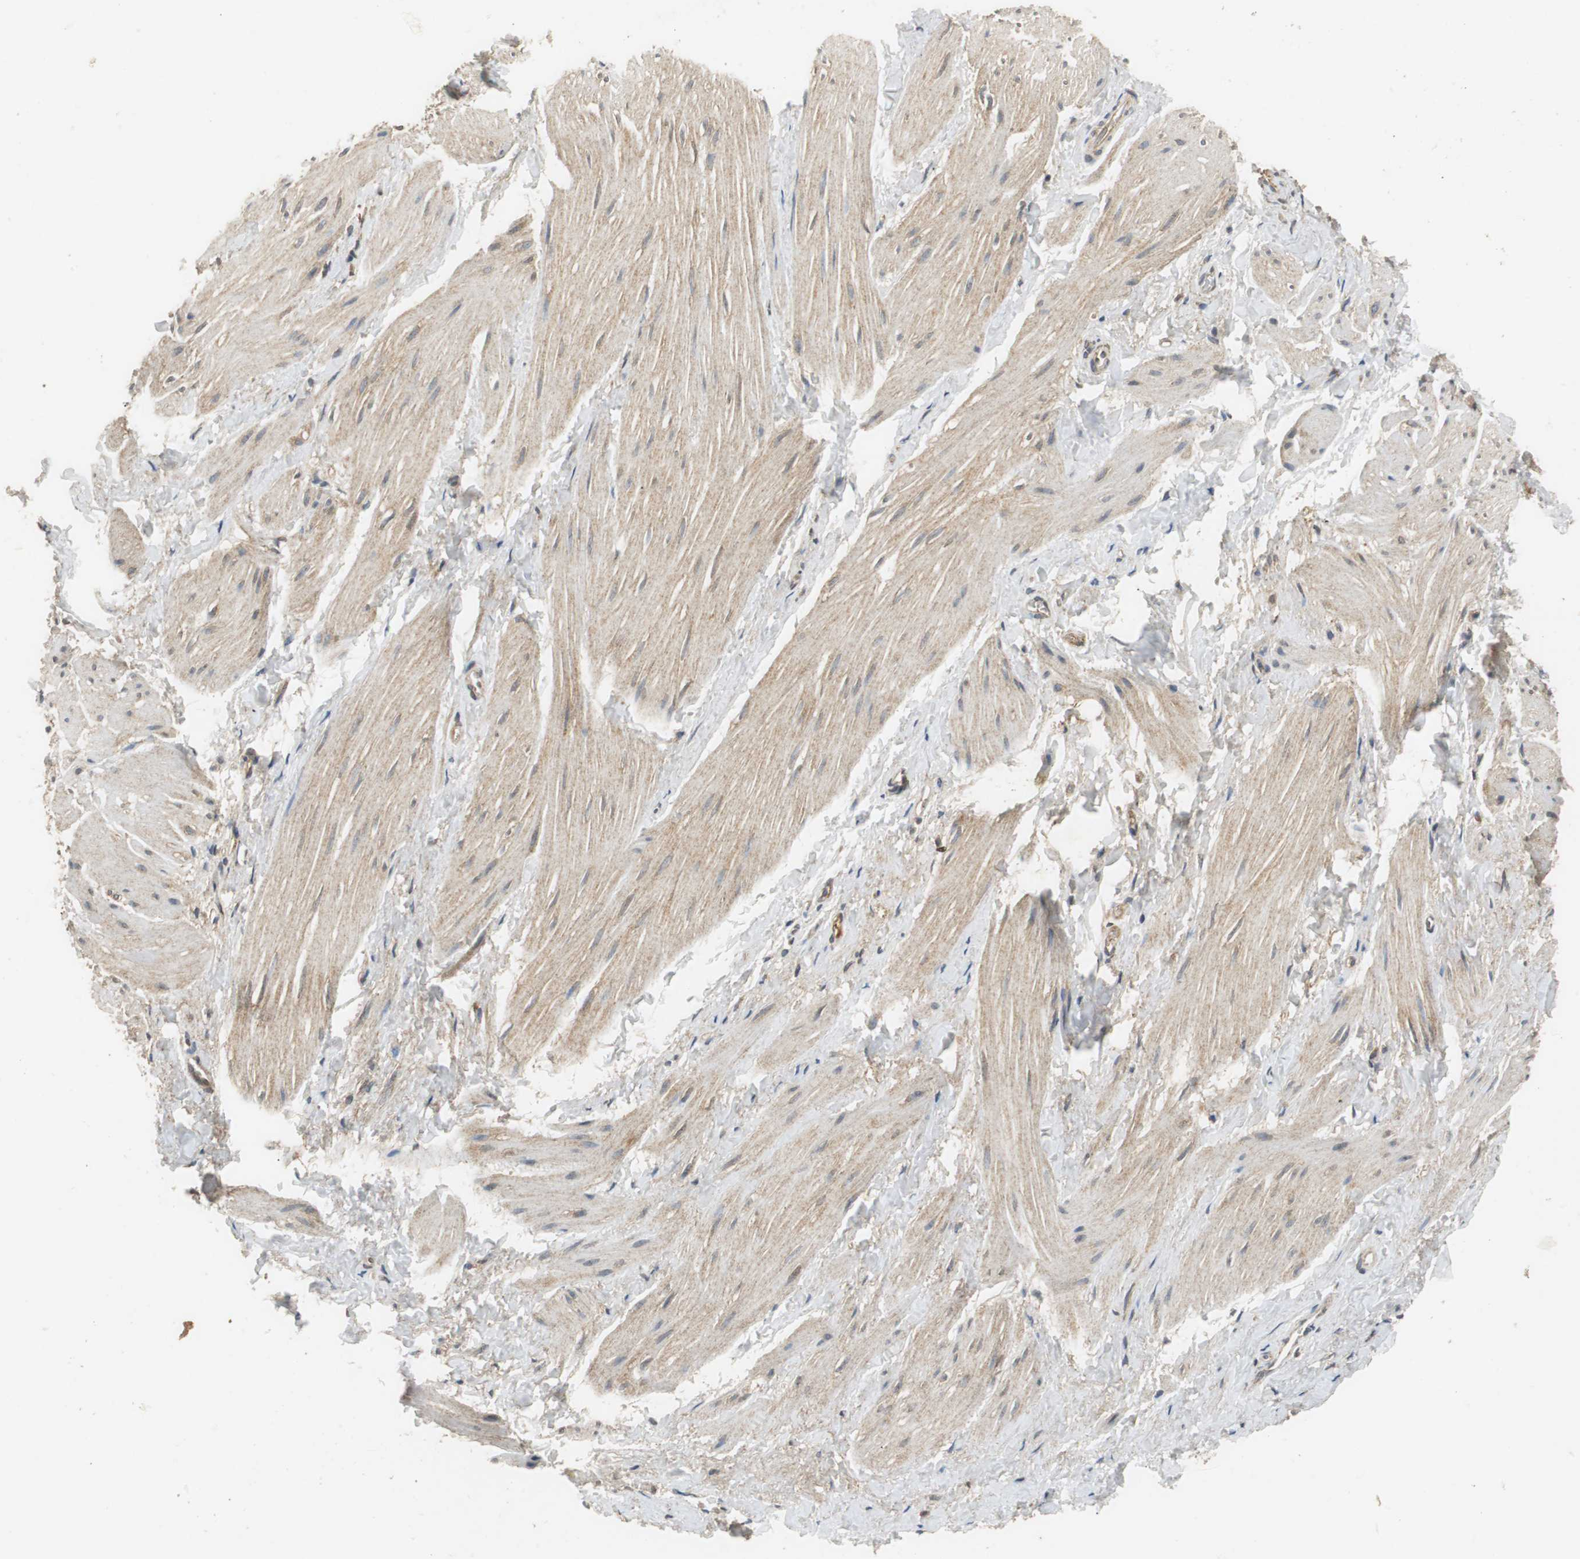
{"staining": {"intensity": "weak", "quantity": "25%-75%", "location": "cytoplasmic/membranous"}, "tissue": "smooth muscle", "cell_type": "Smooth muscle cells", "image_type": "normal", "snomed": [{"axis": "morphology", "description": "Normal tissue, NOS"}, {"axis": "topography", "description": "Smooth muscle"}], "caption": "Immunohistochemistry histopathology image of unremarkable smooth muscle stained for a protein (brown), which displays low levels of weak cytoplasmic/membranous staining in about 25%-75% of smooth muscle cells.", "gene": "VBP1", "patient": {"sex": "male", "age": 16}}